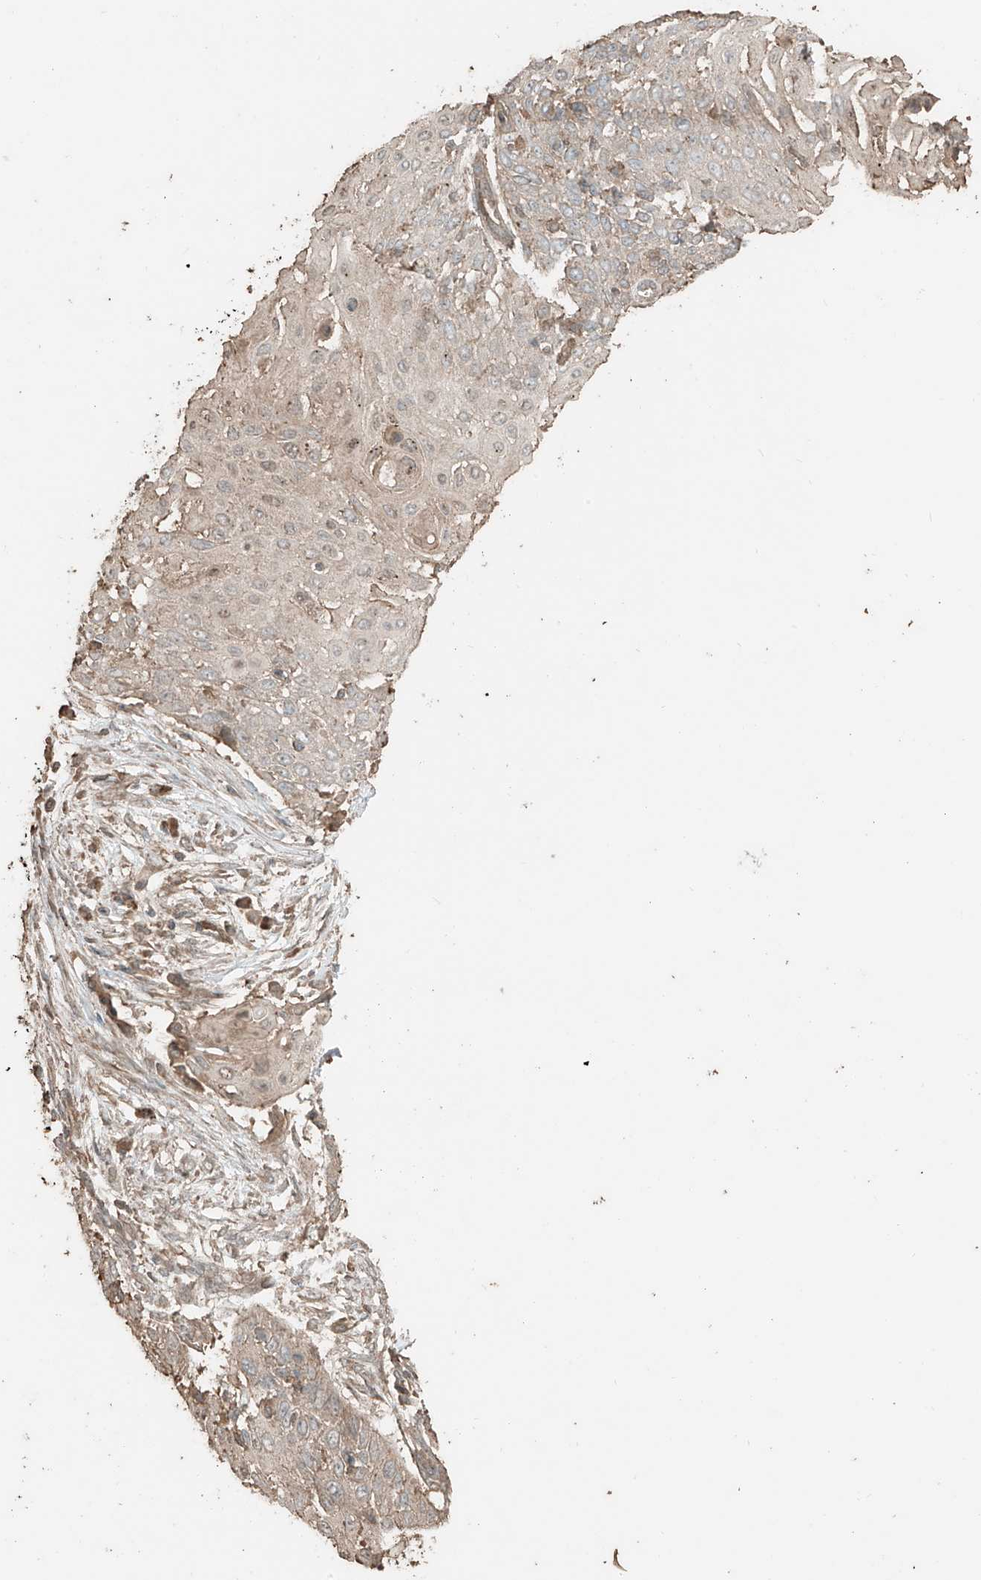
{"staining": {"intensity": "weak", "quantity": "<25%", "location": "cytoplasmic/membranous"}, "tissue": "cervical cancer", "cell_type": "Tumor cells", "image_type": "cancer", "snomed": [{"axis": "morphology", "description": "Squamous cell carcinoma, NOS"}, {"axis": "topography", "description": "Cervix"}], "caption": "An immunohistochemistry micrograph of cervical cancer (squamous cell carcinoma) is shown. There is no staining in tumor cells of cervical cancer (squamous cell carcinoma).", "gene": "RFTN2", "patient": {"sex": "female", "age": 39}}